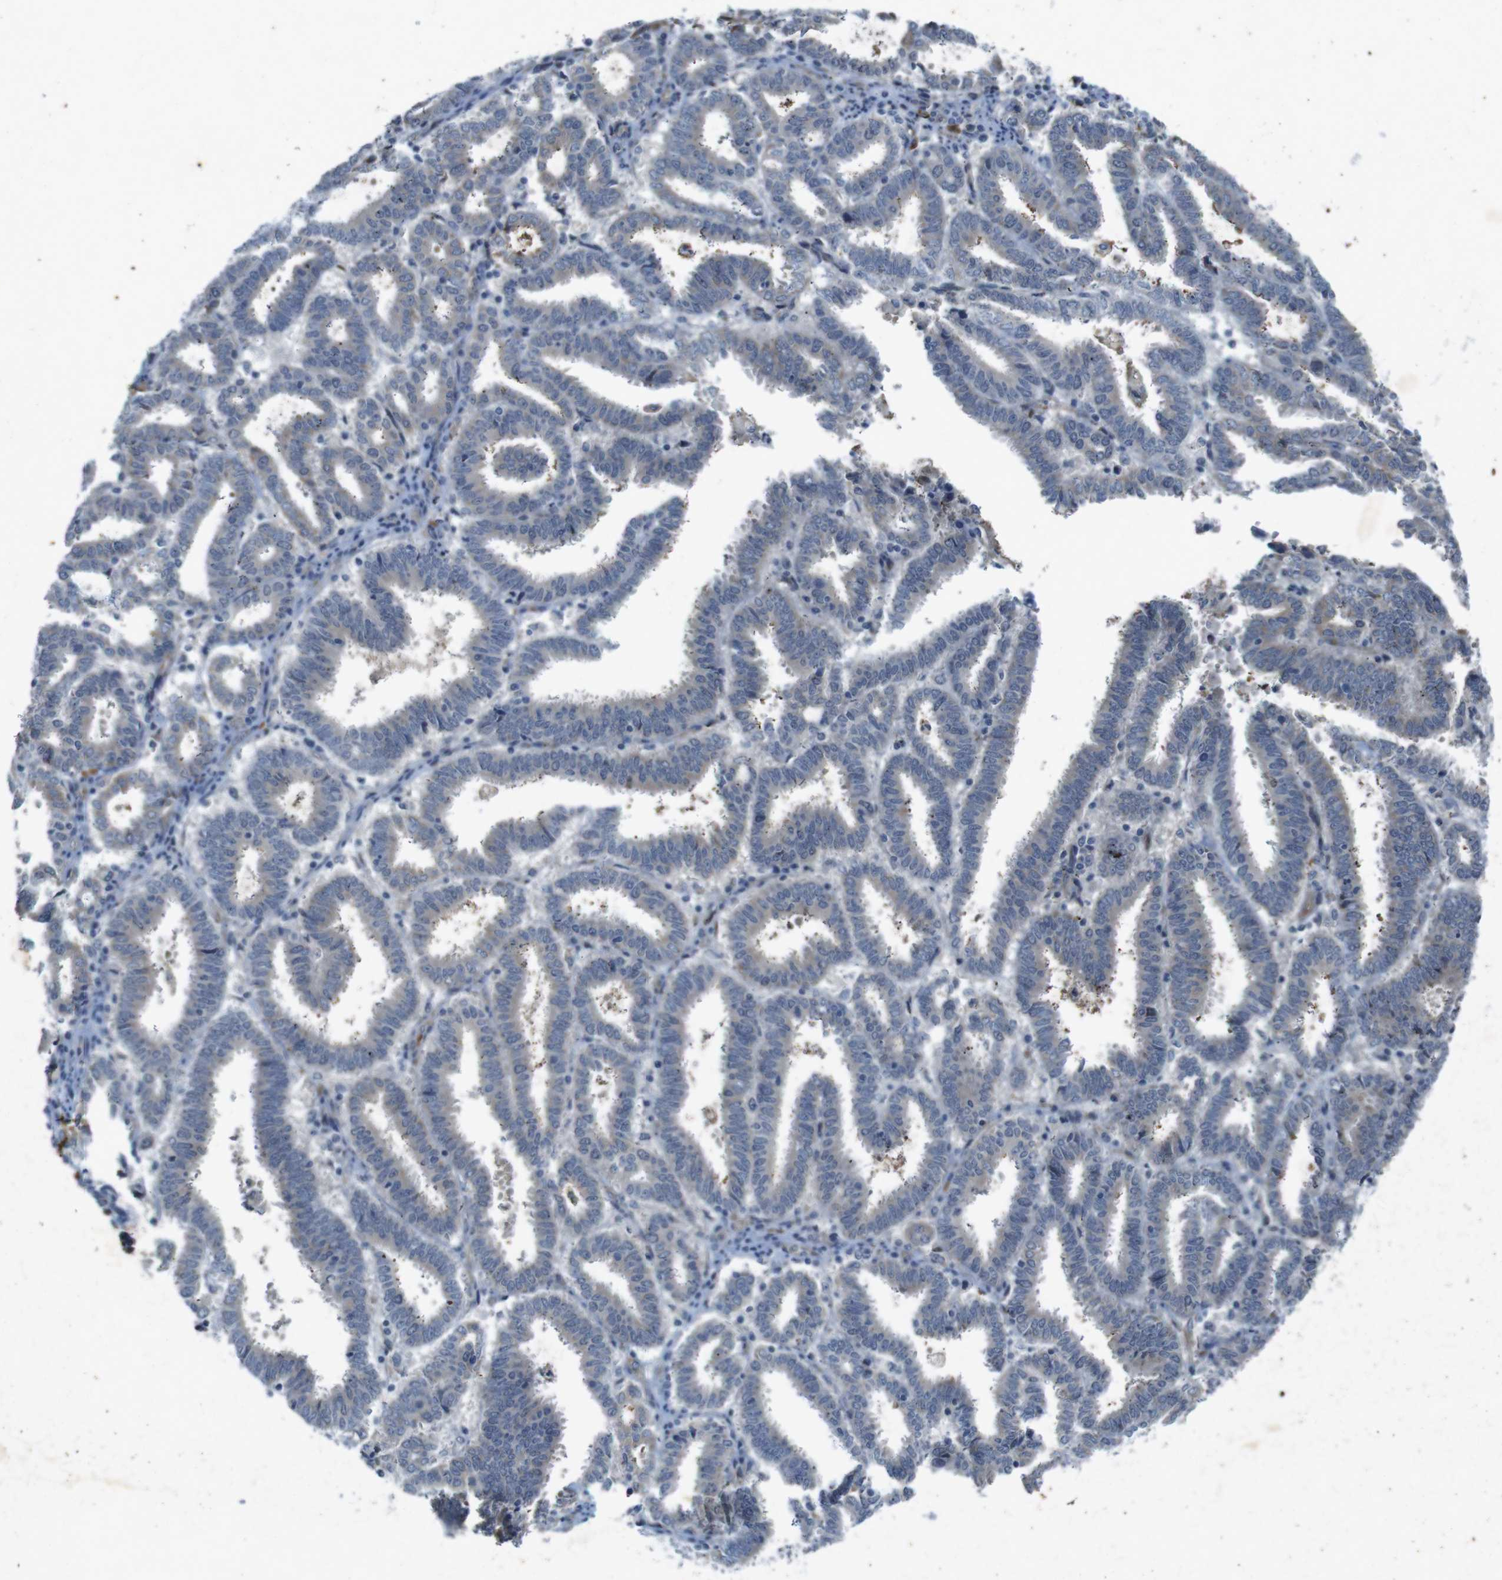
{"staining": {"intensity": "weak", "quantity": "<25%", "location": "cytoplasmic/membranous"}, "tissue": "endometrial cancer", "cell_type": "Tumor cells", "image_type": "cancer", "snomed": [{"axis": "morphology", "description": "Adenocarcinoma, NOS"}, {"axis": "topography", "description": "Uterus"}], "caption": "IHC image of endometrial cancer (adenocarcinoma) stained for a protein (brown), which reveals no expression in tumor cells.", "gene": "FLCN", "patient": {"sex": "female", "age": 83}}